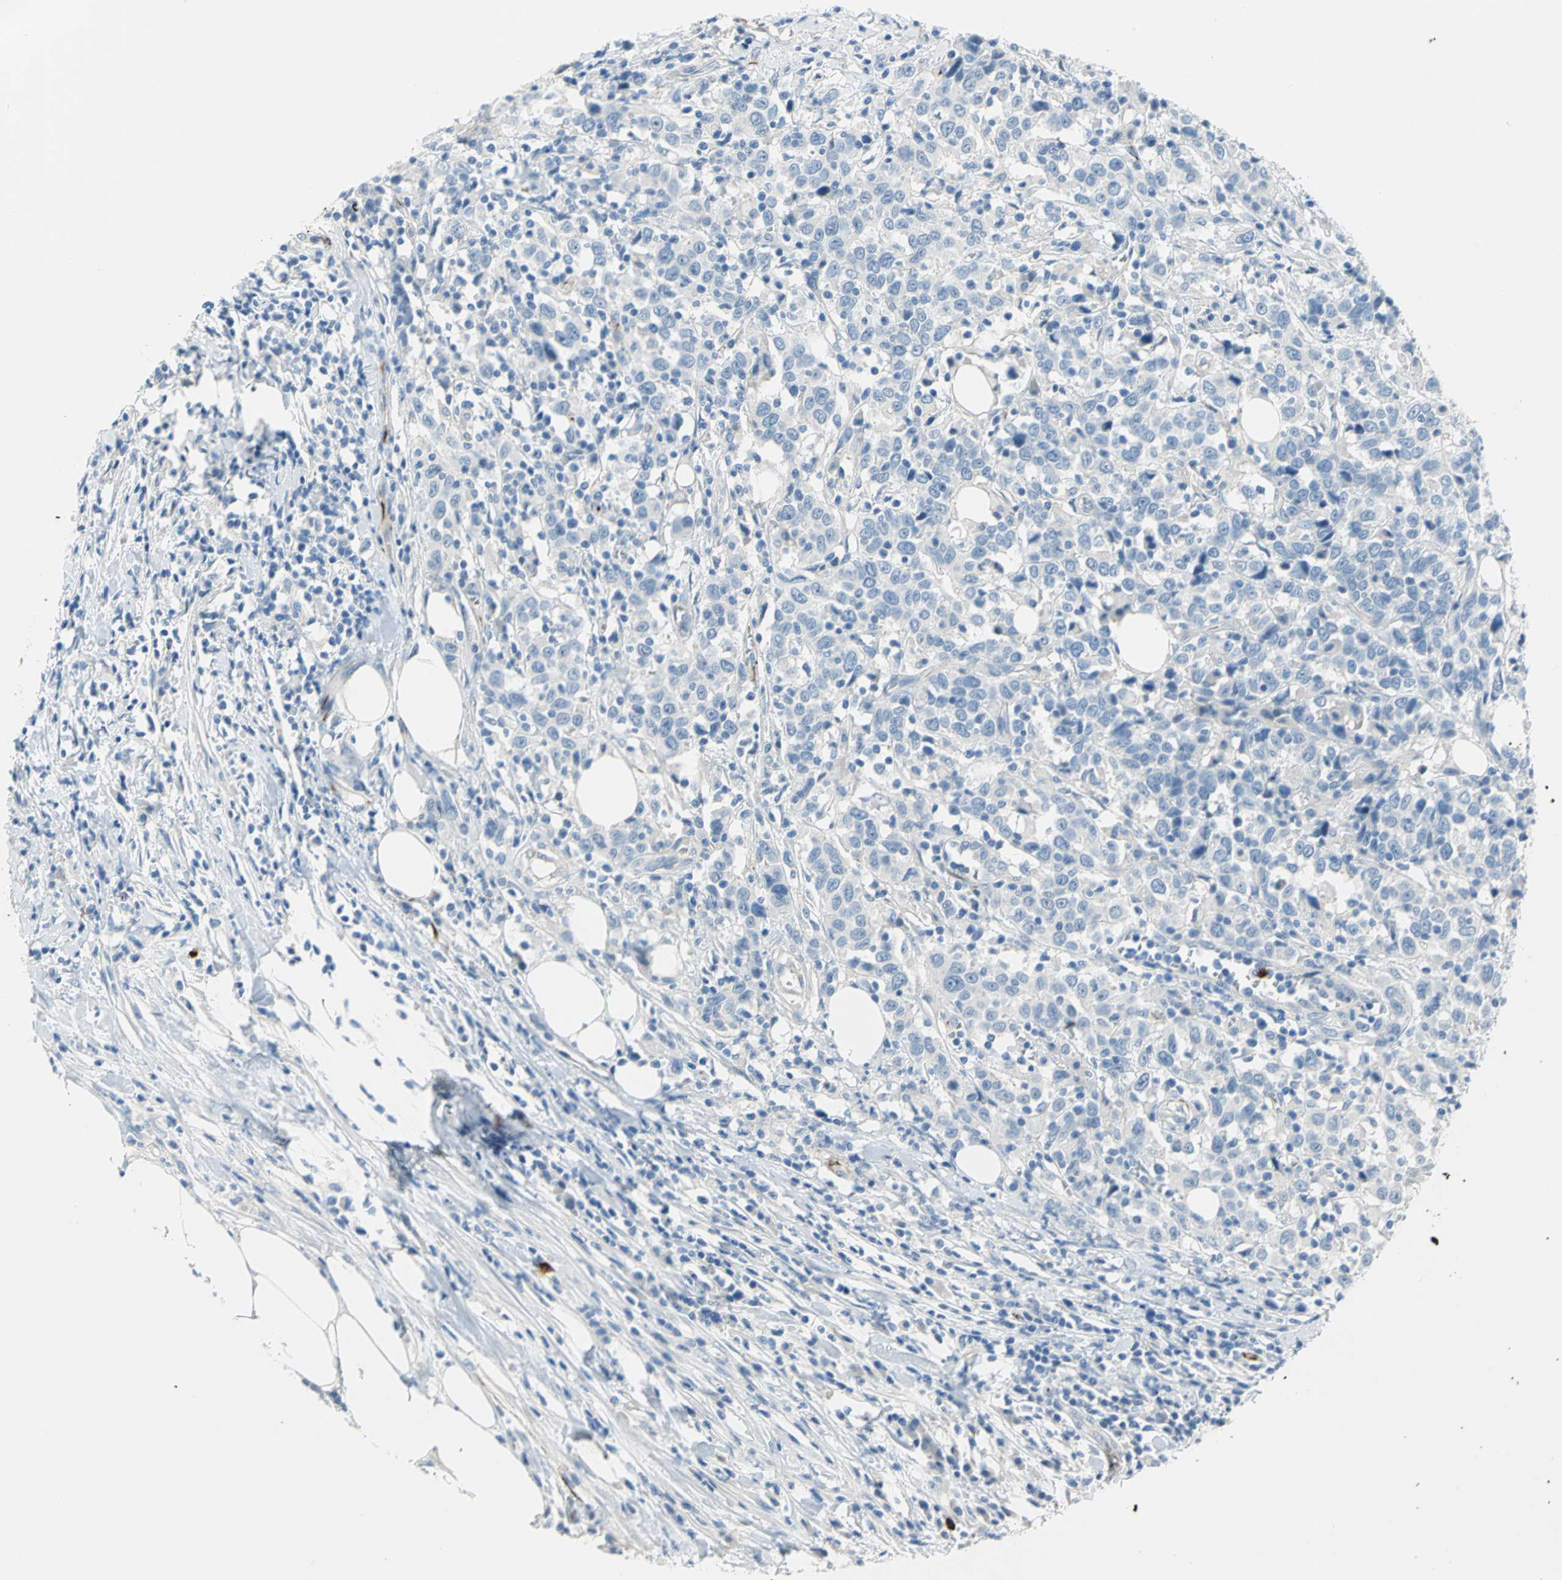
{"staining": {"intensity": "negative", "quantity": "none", "location": "none"}, "tissue": "urothelial cancer", "cell_type": "Tumor cells", "image_type": "cancer", "snomed": [{"axis": "morphology", "description": "Urothelial carcinoma, High grade"}, {"axis": "topography", "description": "Urinary bladder"}], "caption": "This histopathology image is of urothelial cancer stained with immunohistochemistry to label a protein in brown with the nuclei are counter-stained blue. There is no staining in tumor cells.", "gene": "ALOX15", "patient": {"sex": "male", "age": 61}}